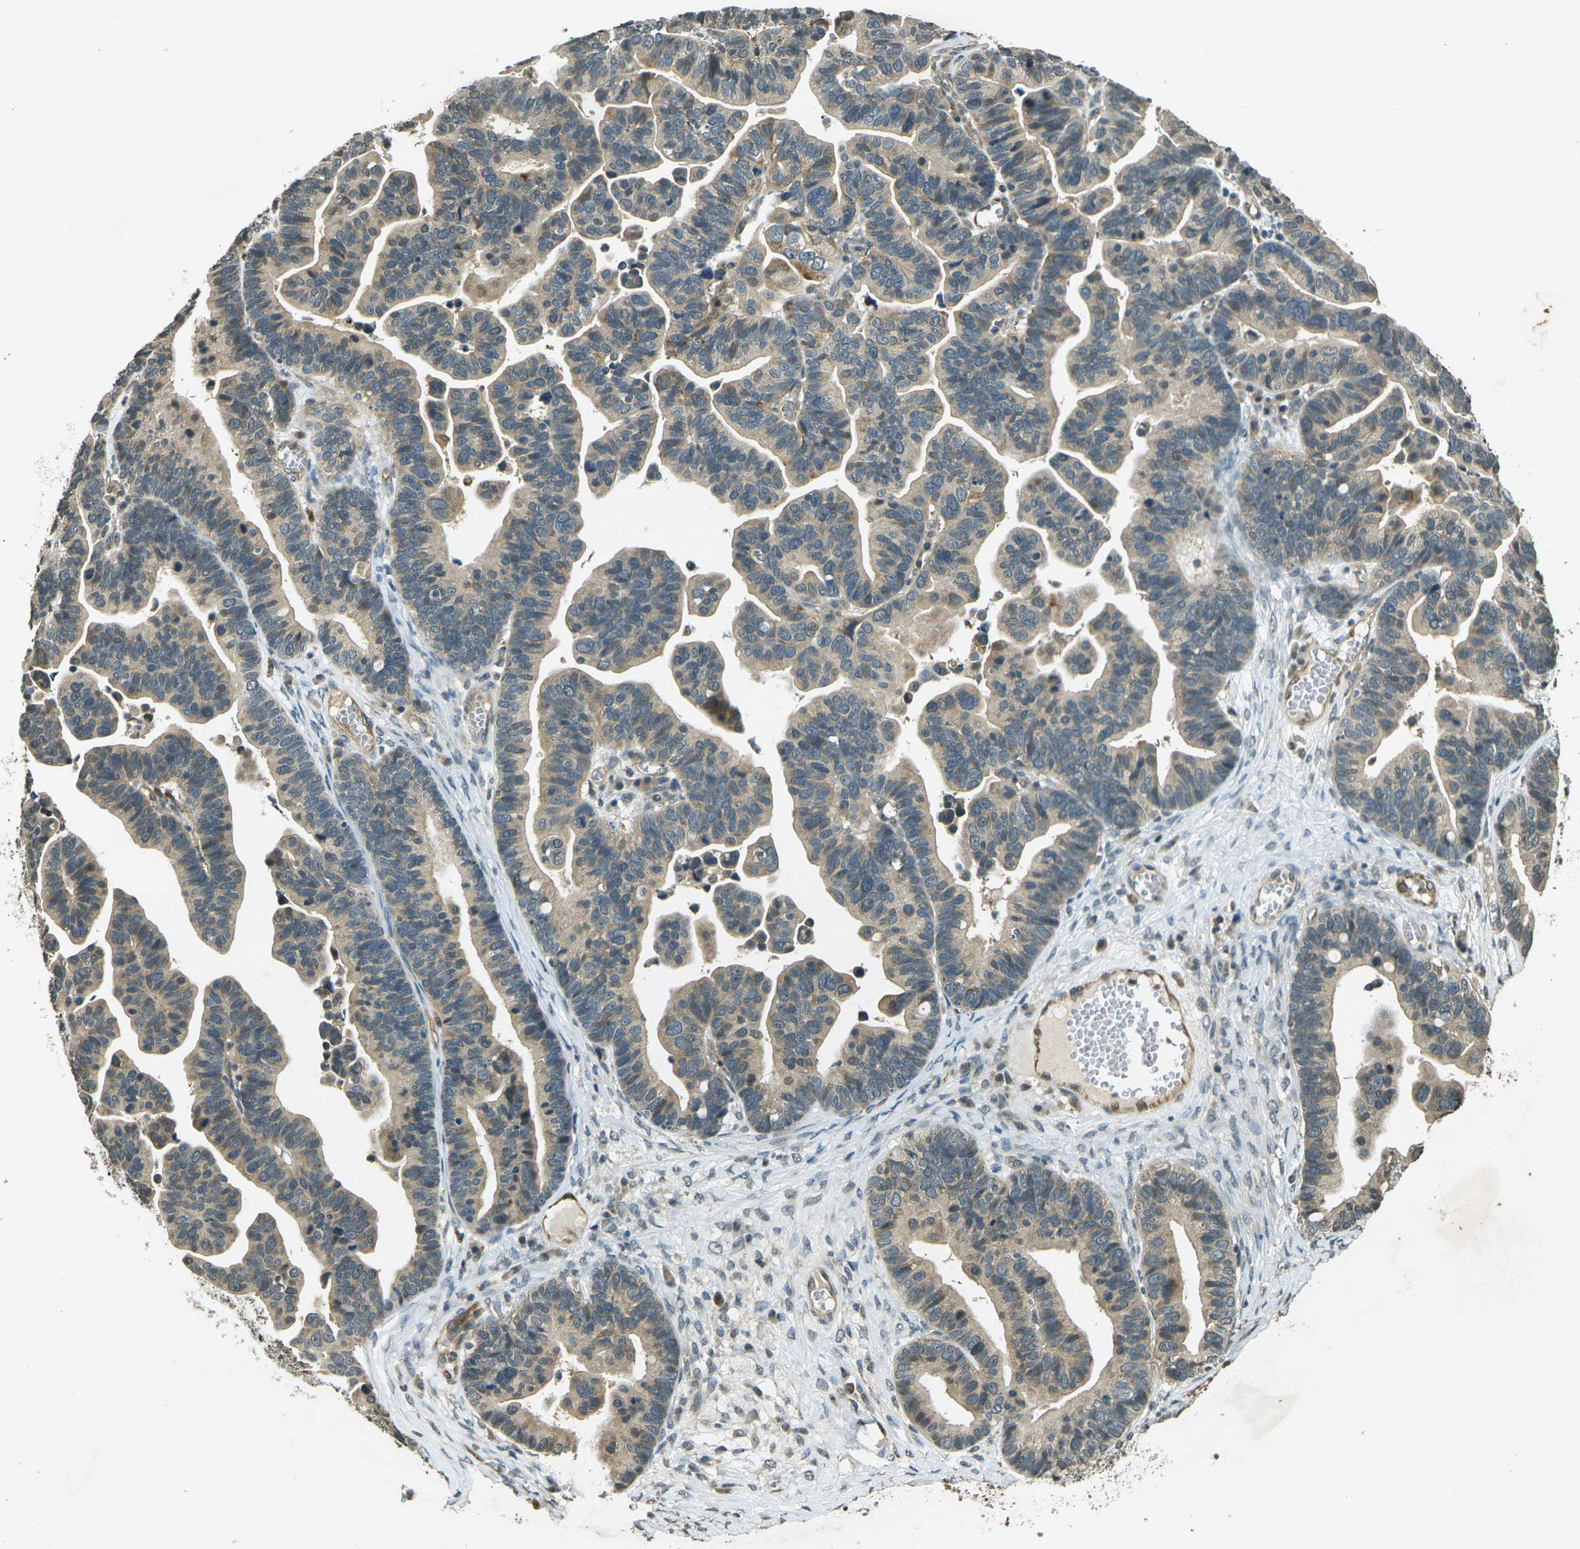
{"staining": {"intensity": "weak", "quantity": ">75%", "location": "cytoplasmic/membranous"}, "tissue": "ovarian cancer", "cell_type": "Tumor cells", "image_type": "cancer", "snomed": [{"axis": "morphology", "description": "Cystadenocarcinoma, serous, NOS"}, {"axis": "topography", "description": "Ovary"}], "caption": "Immunohistochemistry image of neoplastic tissue: ovarian cancer (serous cystadenocarcinoma) stained using immunohistochemistry (IHC) demonstrates low levels of weak protein expression localized specifically in the cytoplasmic/membranous of tumor cells, appearing as a cytoplasmic/membranous brown color.", "gene": "PDE2A", "patient": {"sex": "female", "age": 56}}